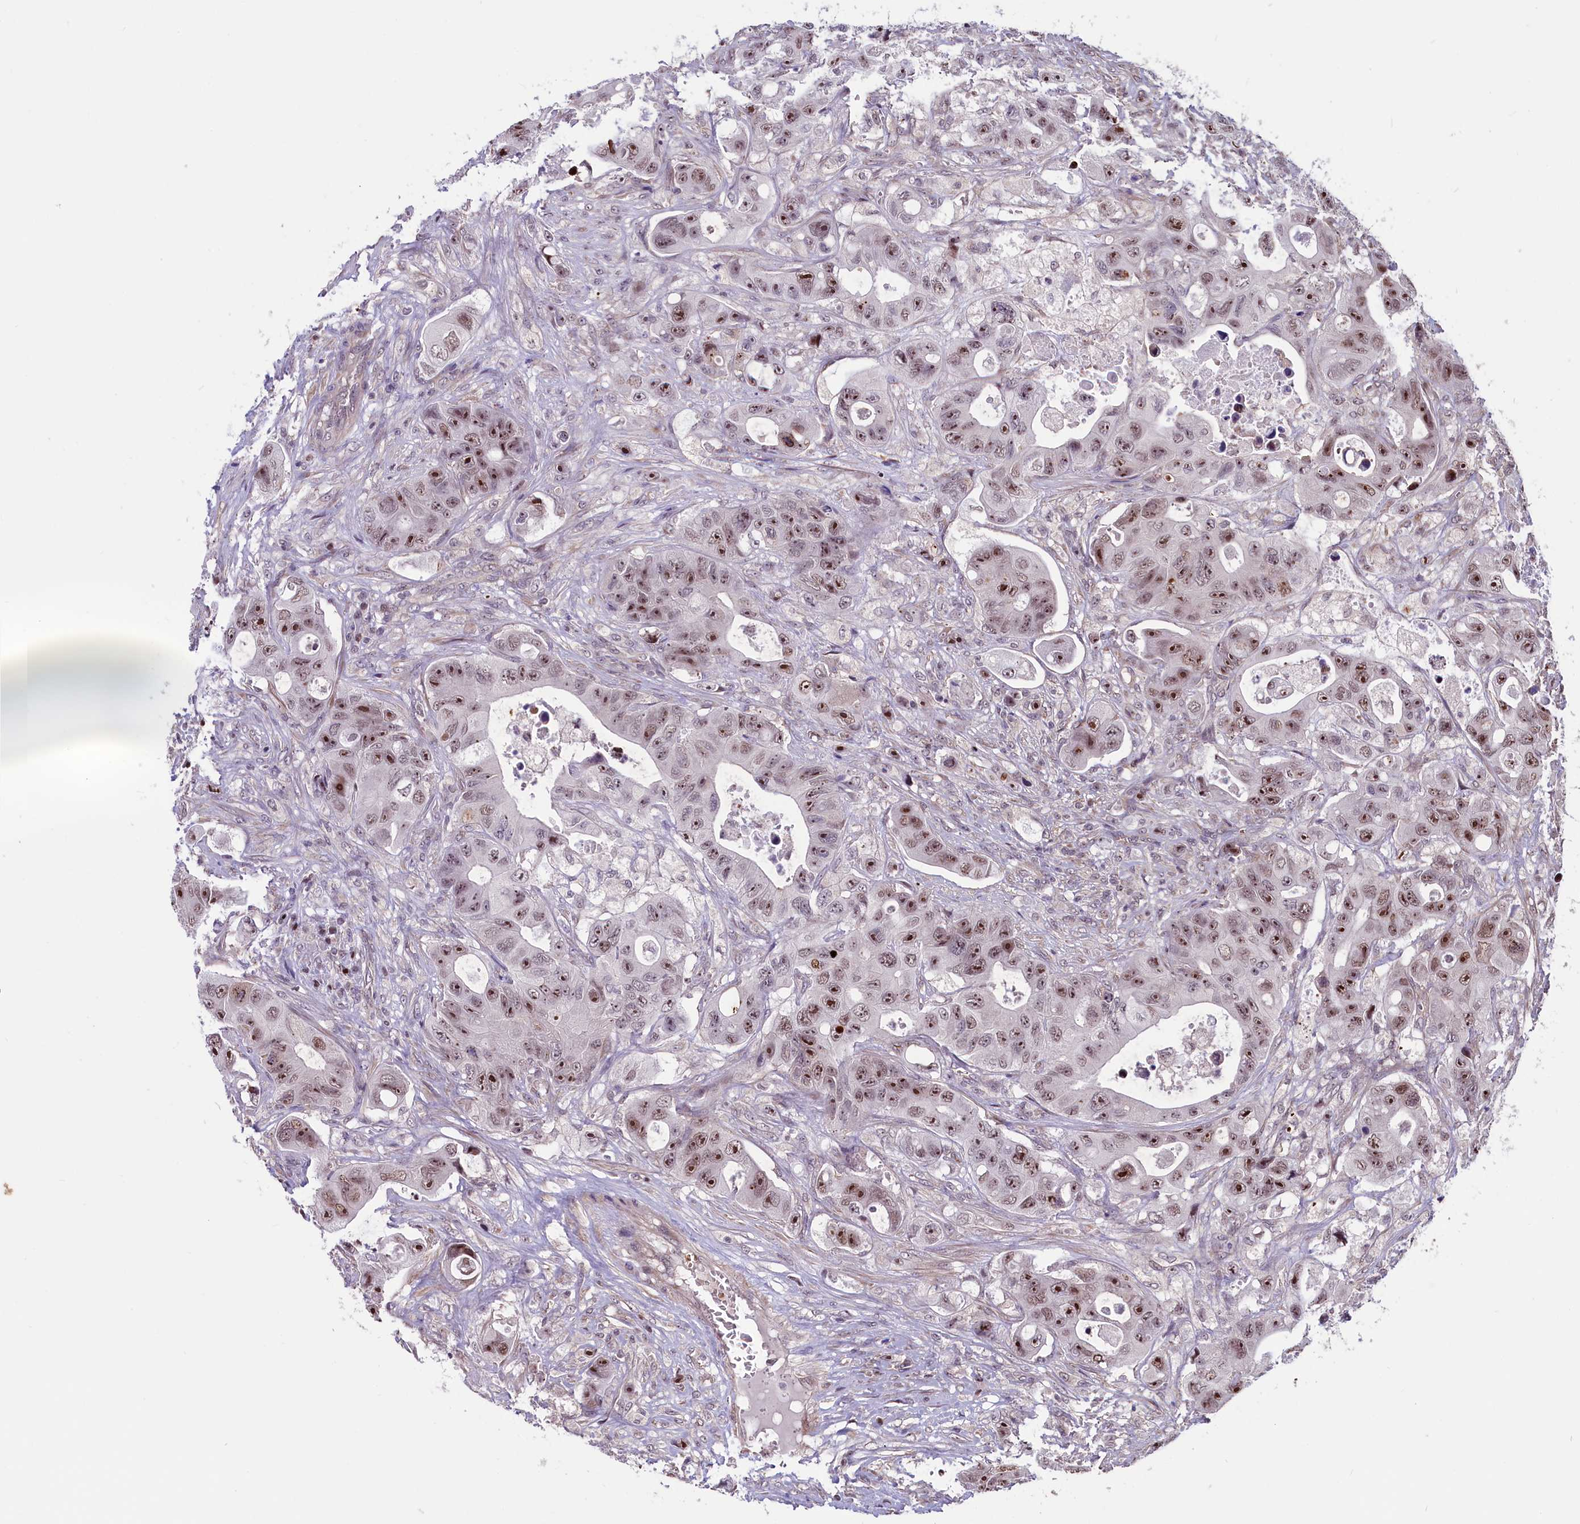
{"staining": {"intensity": "moderate", "quantity": ">75%", "location": "nuclear"}, "tissue": "colorectal cancer", "cell_type": "Tumor cells", "image_type": "cancer", "snomed": [{"axis": "morphology", "description": "Adenocarcinoma, NOS"}, {"axis": "topography", "description": "Colon"}], "caption": "Moderate nuclear positivity is present in about >75% of tumor cells in colorectal cancer (adenocarcinoma). (DAB (3,3'-diaminobenzidine) IHC with brightfield microscopy, high magnification).", "gene": "SHFL", "patient": {"sex": "female", "age": 46}}